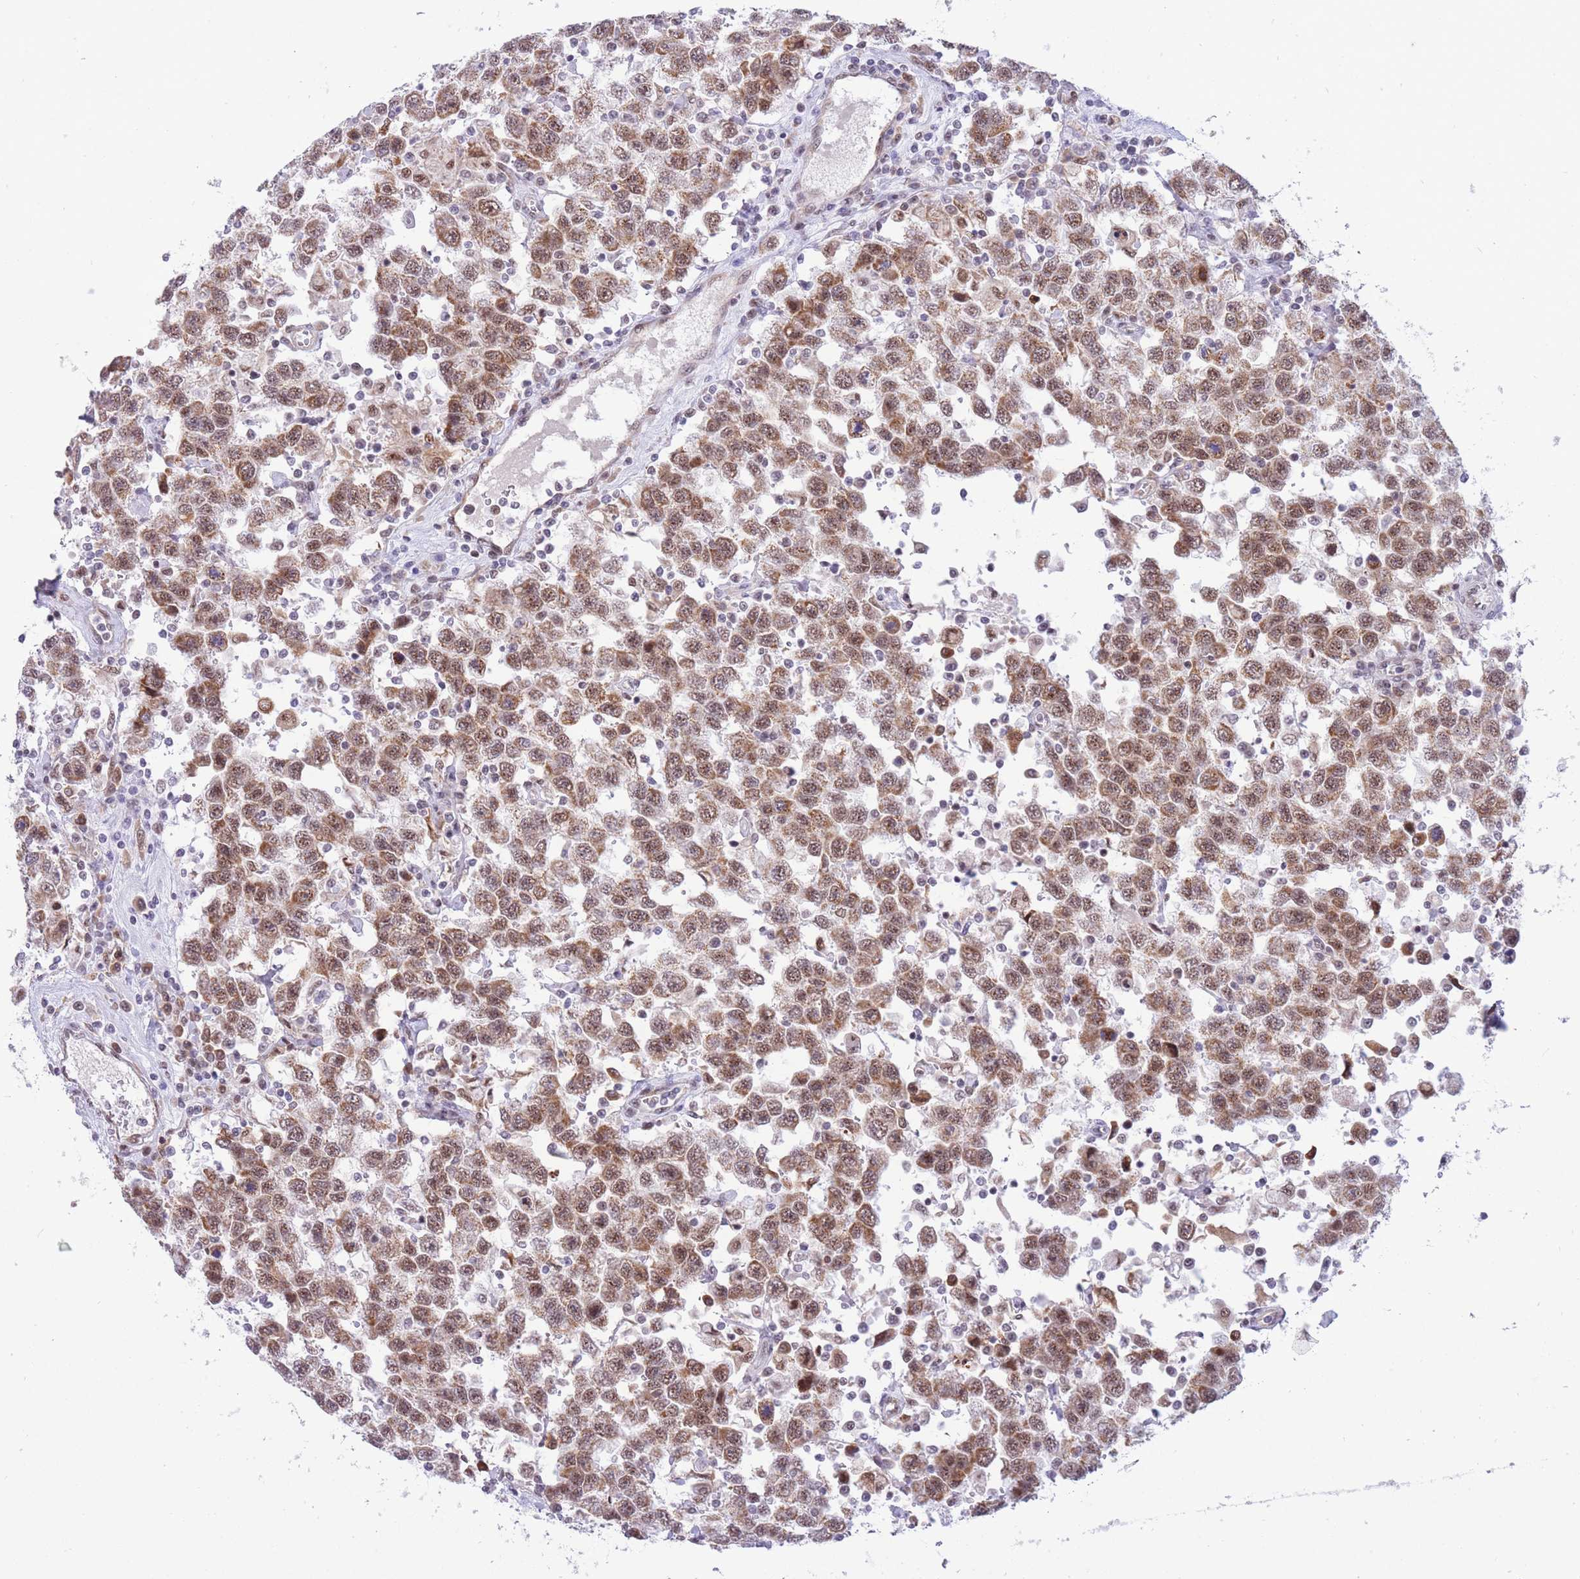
{"staining": {"intensity": "moderate", "quantity": ">75%", "location": "cytoplasmic/membranous,nuclear"}, "tissue": "testis cancer", "cell_type": "Tumor cells", "image_type": "cancer", "snomed": [{"axis": "morphology", "description": "Seminoma, NOS"}, {"axis": "topography", "description": "Testis"}], "caption": "Tumor cells reveal medium levels of moderate cytoplasmic/membranous and nuclear positivity in approximately >75% of cells in human testis cancer (seminoma).", "gene": "CYP2B6", "patient": {"sex": "male", "age": 41}}